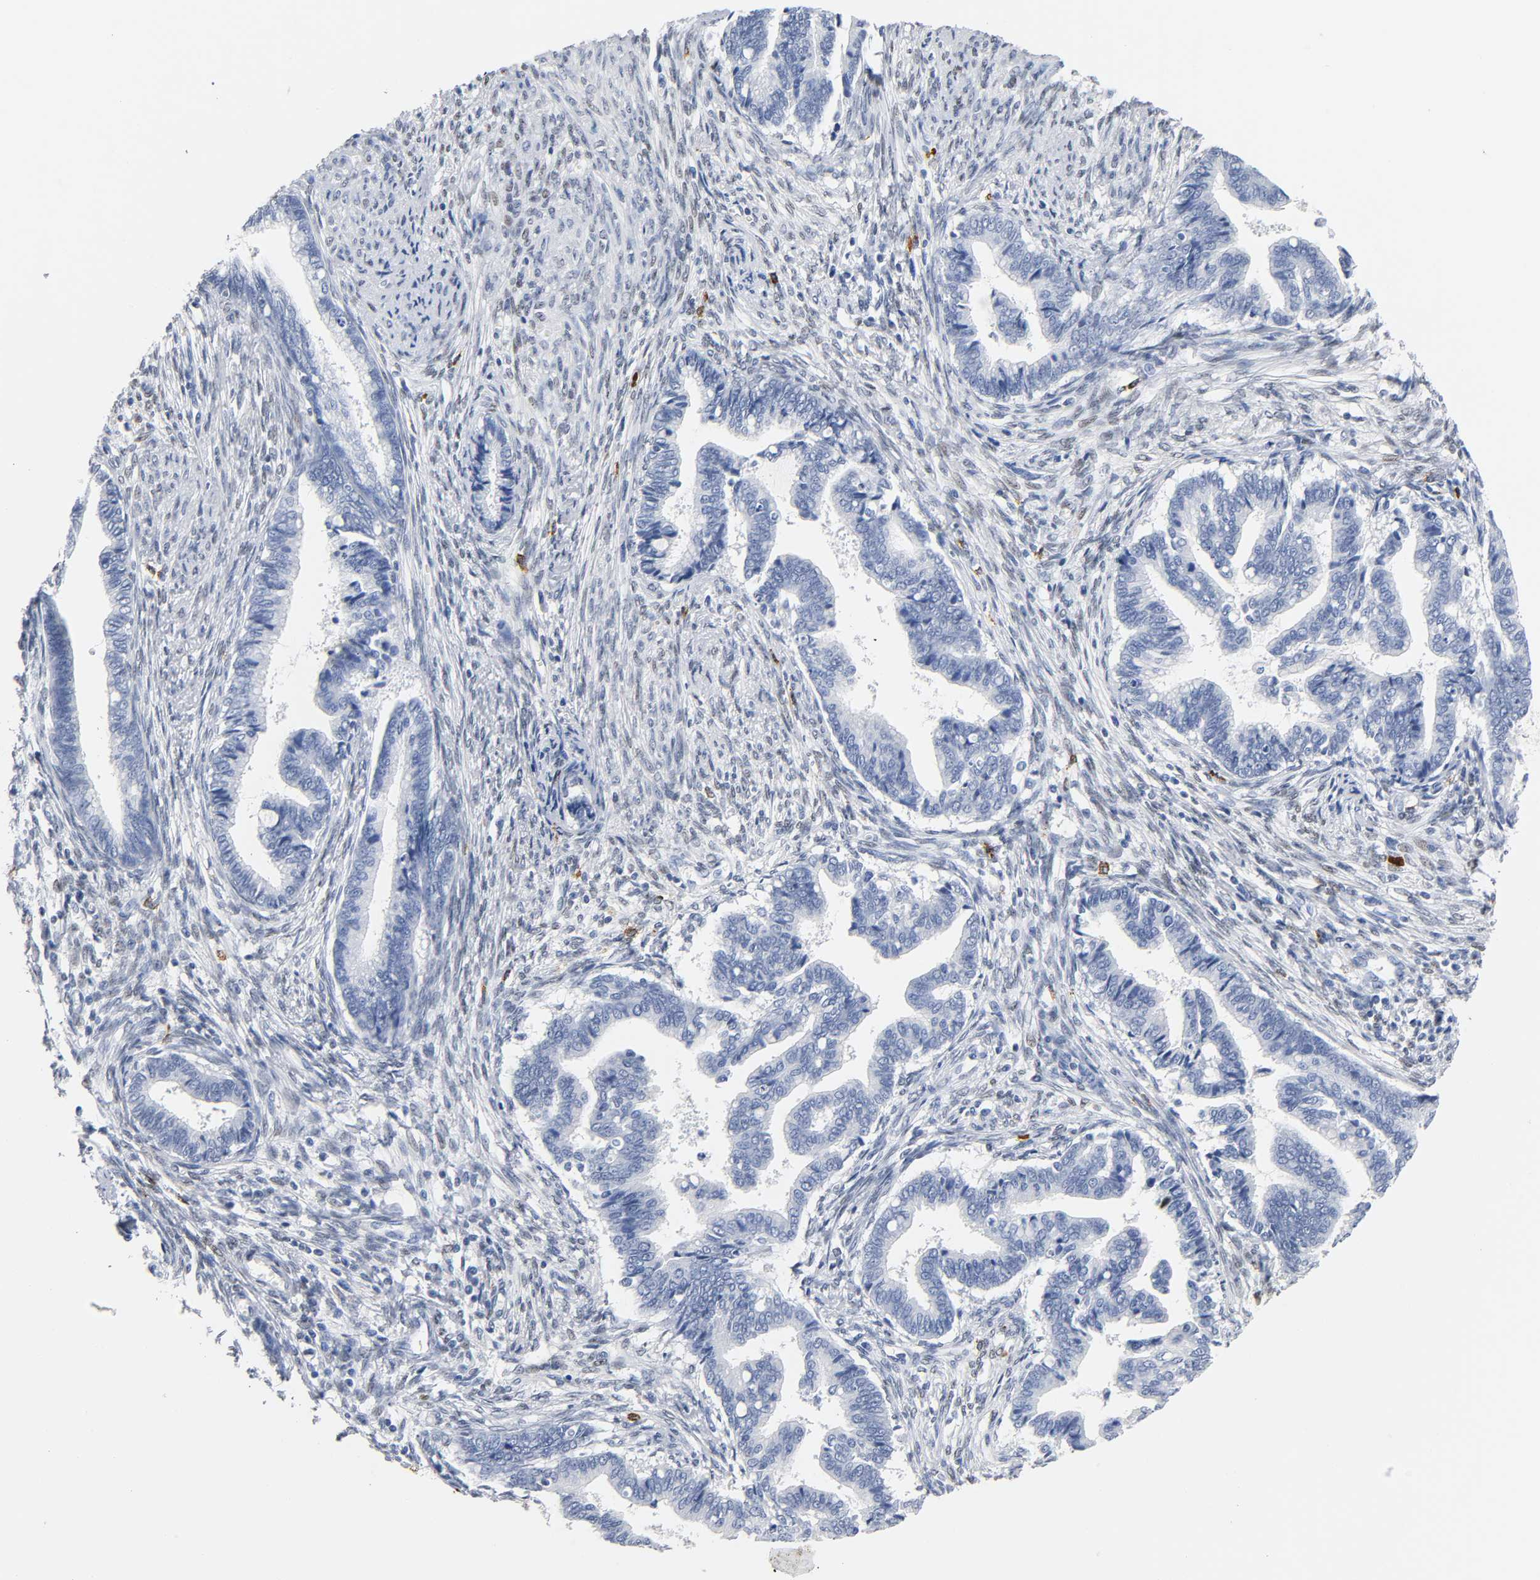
{"staining": {"intensity": "negative", "quantity": "none", "location": "none"}, "tissue": "cervical cancer", "cell_type": "Tumor cells", "image_type": "cancer", "snomed": [{"axis": "morphology", "description": "Adenocarcinoma, NOS"}, {"axis": "topography", "description": "Cervix"}], "caption": "This is an immunohistochemistry histopathology image of human cervical cancer (adenocarcinoma). There is no positivity in tumor cells.", "gene": "NAB2", "patient": {"sex": "female", "age": 44}}